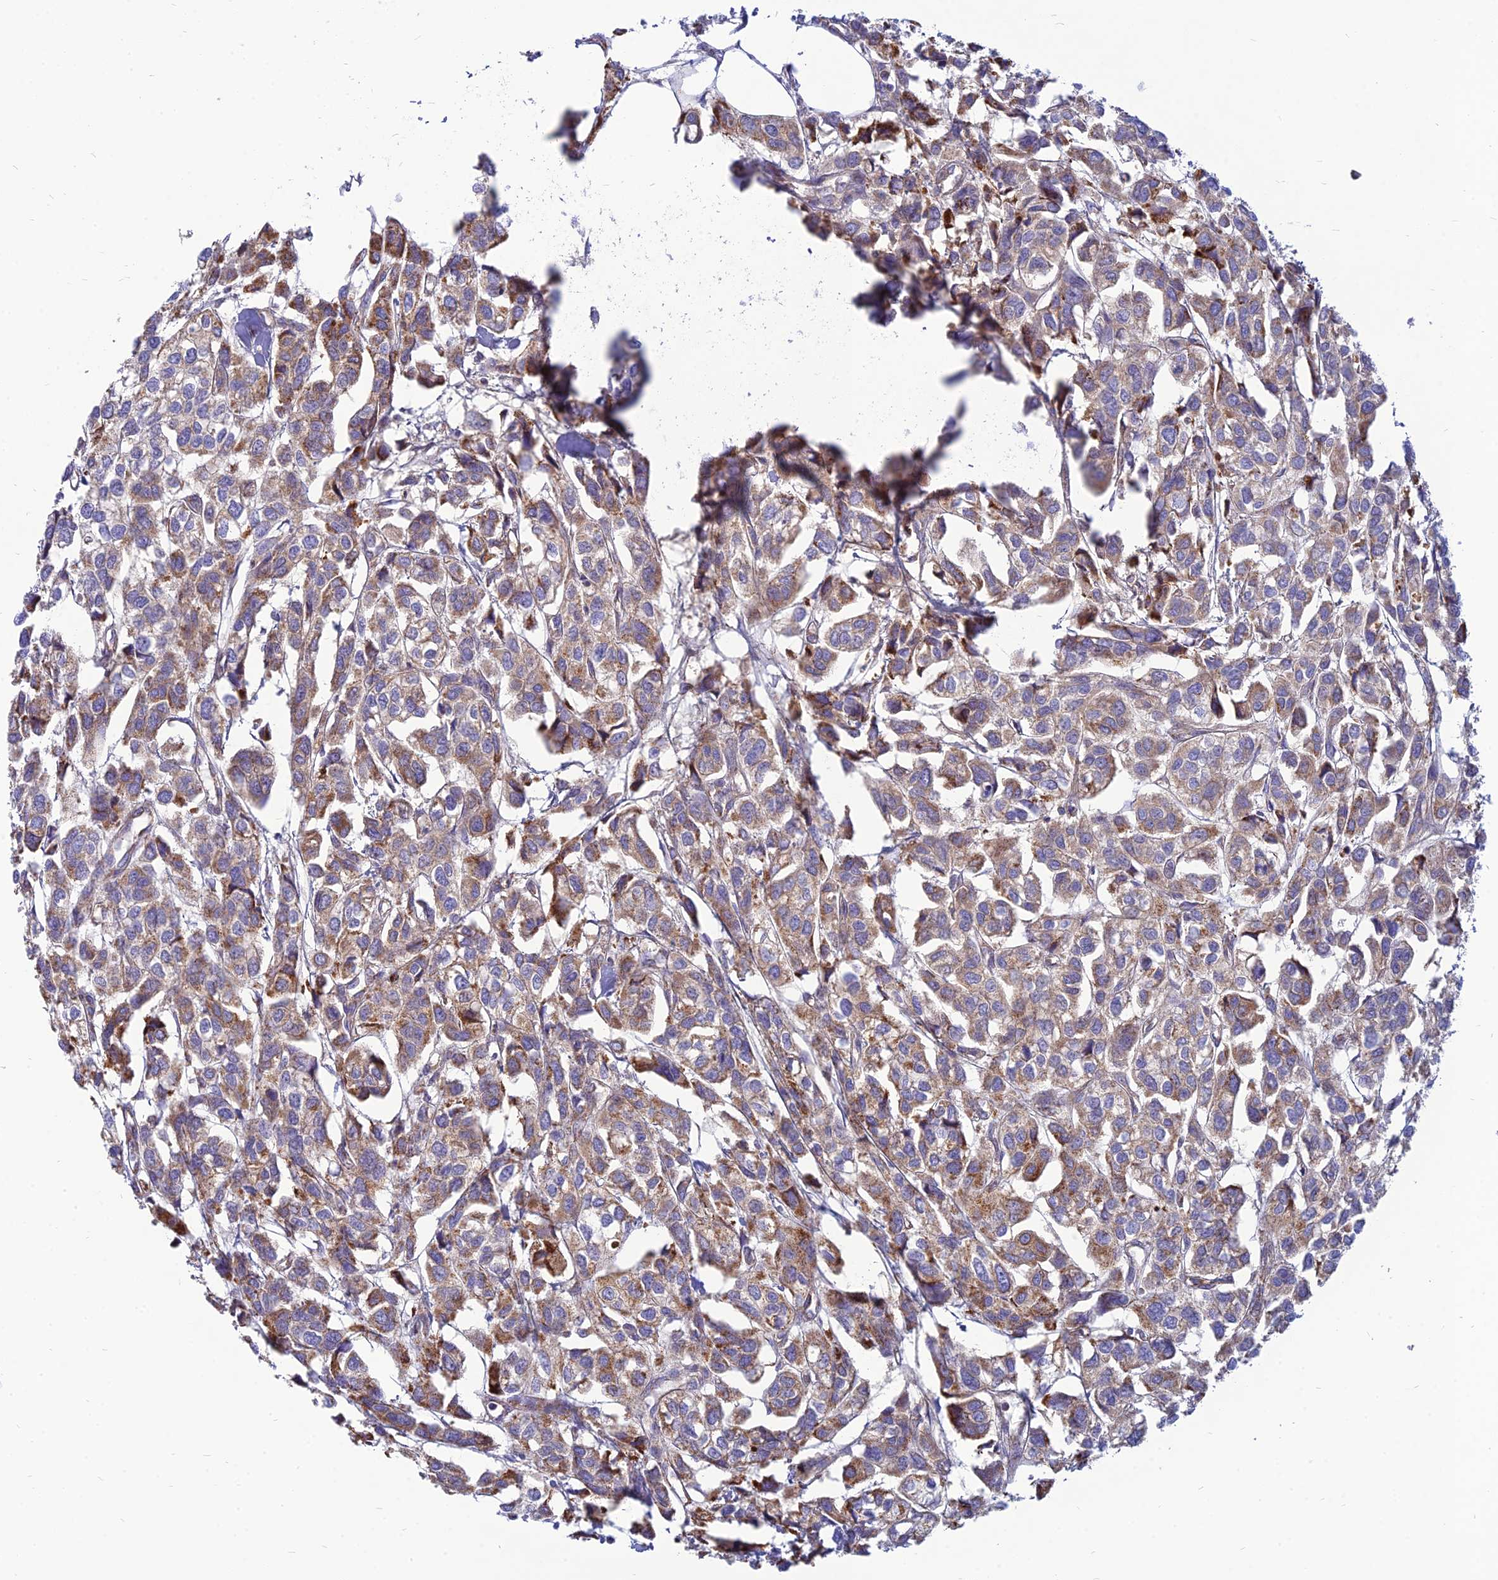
{"staining": {"intensity": "moderate", "quantity": "25%-75%", "location": "cytoplasmic/membranous"}, "tissue": "urothelial cancer", "cell_type": "Tumor cells", "image_type": "cancer", "snomed": [{"axis": "morphology", "description": "Urothelial carcinoma, High grade"}, {"axis": "topography", "description": "Urinary bladder"}], "caption": "Protein positivity by IHC reveals moderate cytoplasmic/membranous positivity in about 25%-75% of tumor cells in urothelial cancer.", "gene": "PACC1", "patient": {"sex": "male", "age": 67}}